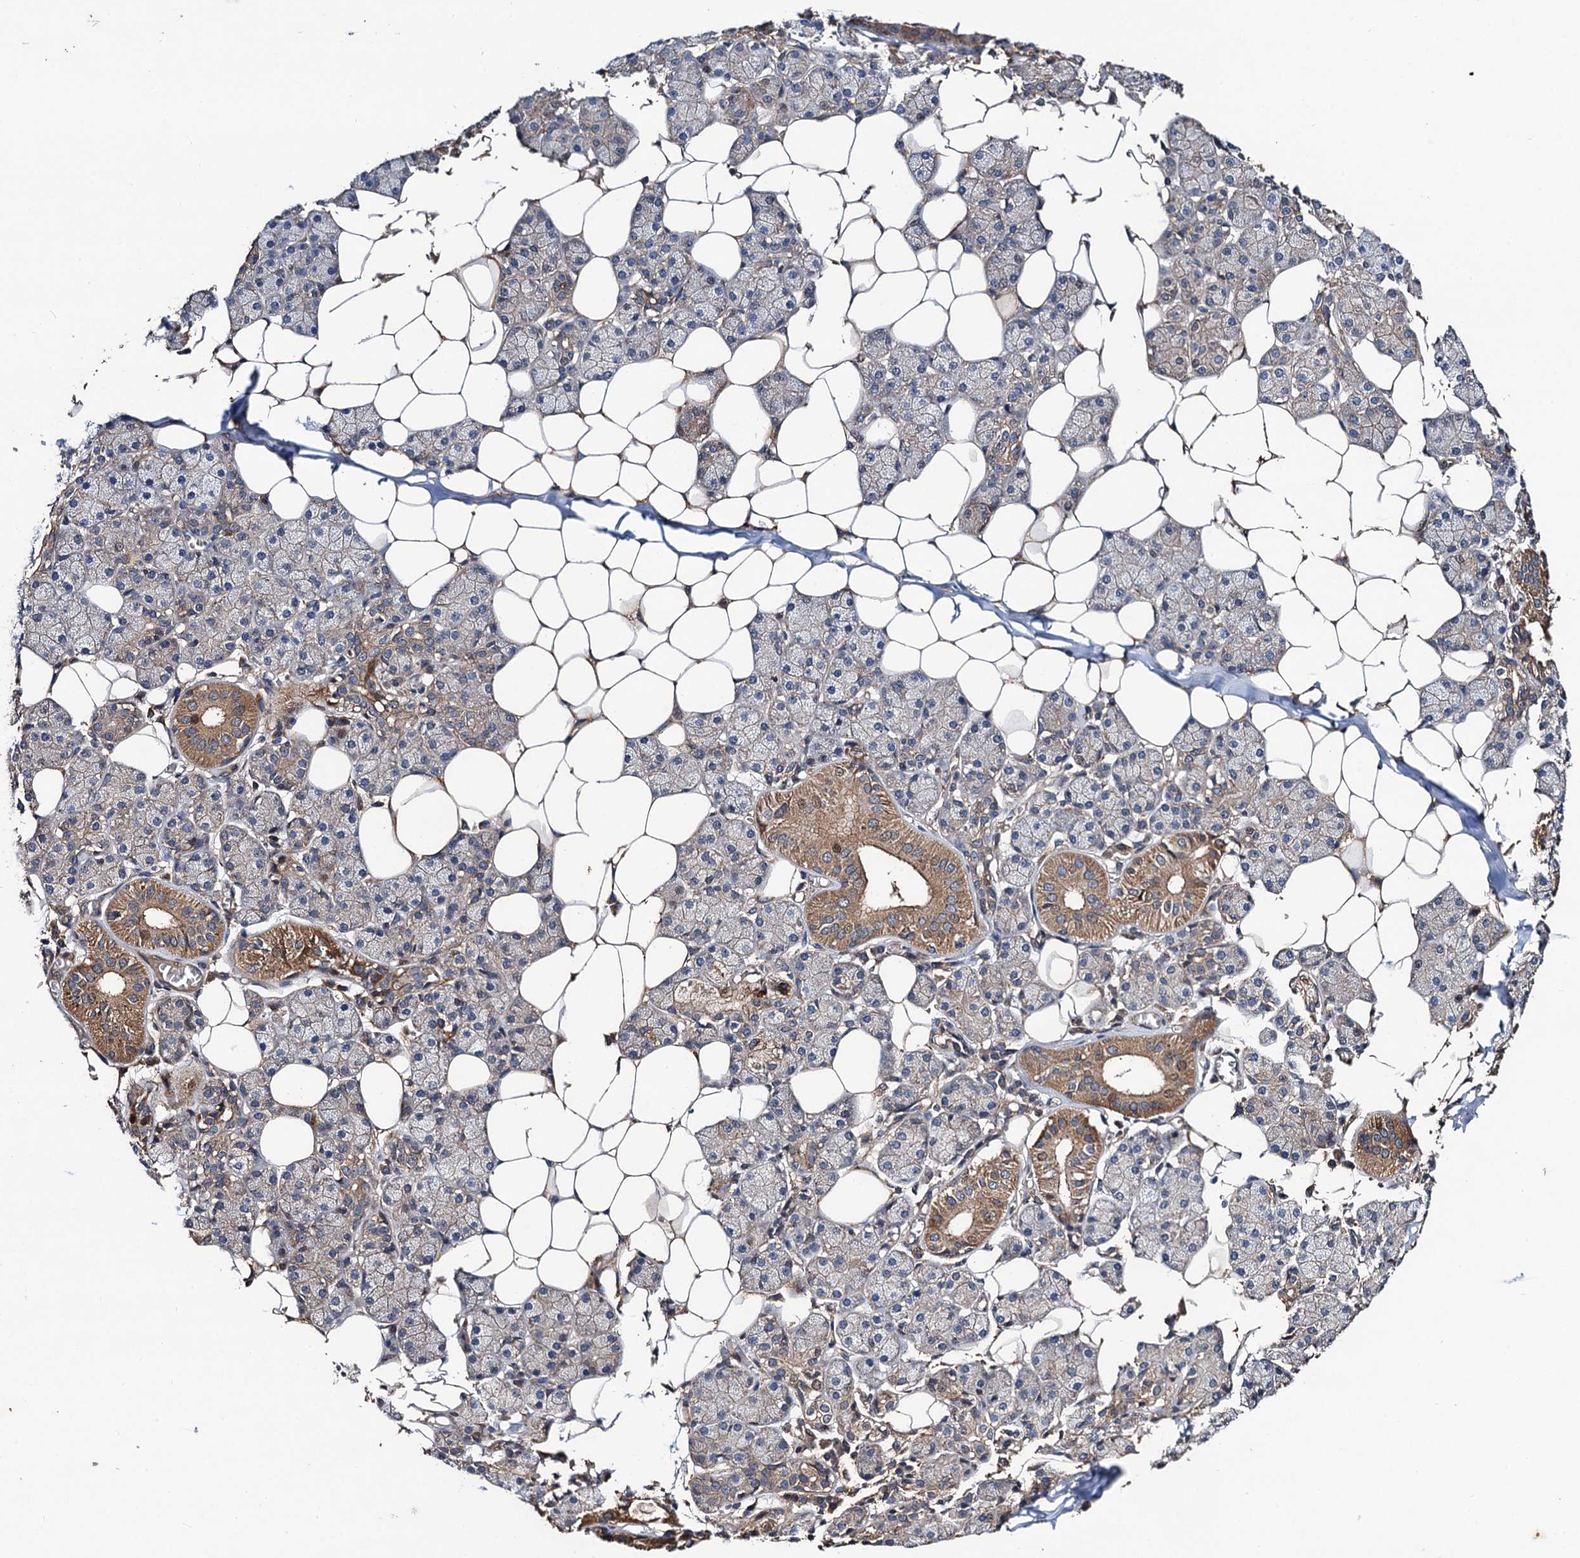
{"staining": {"intensity": "strong", "quantity": "<25%", "location": "cytoplasmic/membranous"}, "tissue": "salivary gland", "cell_type": "Glandular cells", "image_type": "normal", "snomed": [{"axis": "morphology", "description": "Normal tissue, NOS"}, {"axis": "topography", "description": "Salivary gland"}], "caption": "About <25% of glandular cells in normal human salivary gland exhibit strong cytoplasmic/membranous protein positivity as visualized by brown immunohistochemical staining.", "gene": "TMEM39B", "patient": {"sex": "female", "age": 33}}